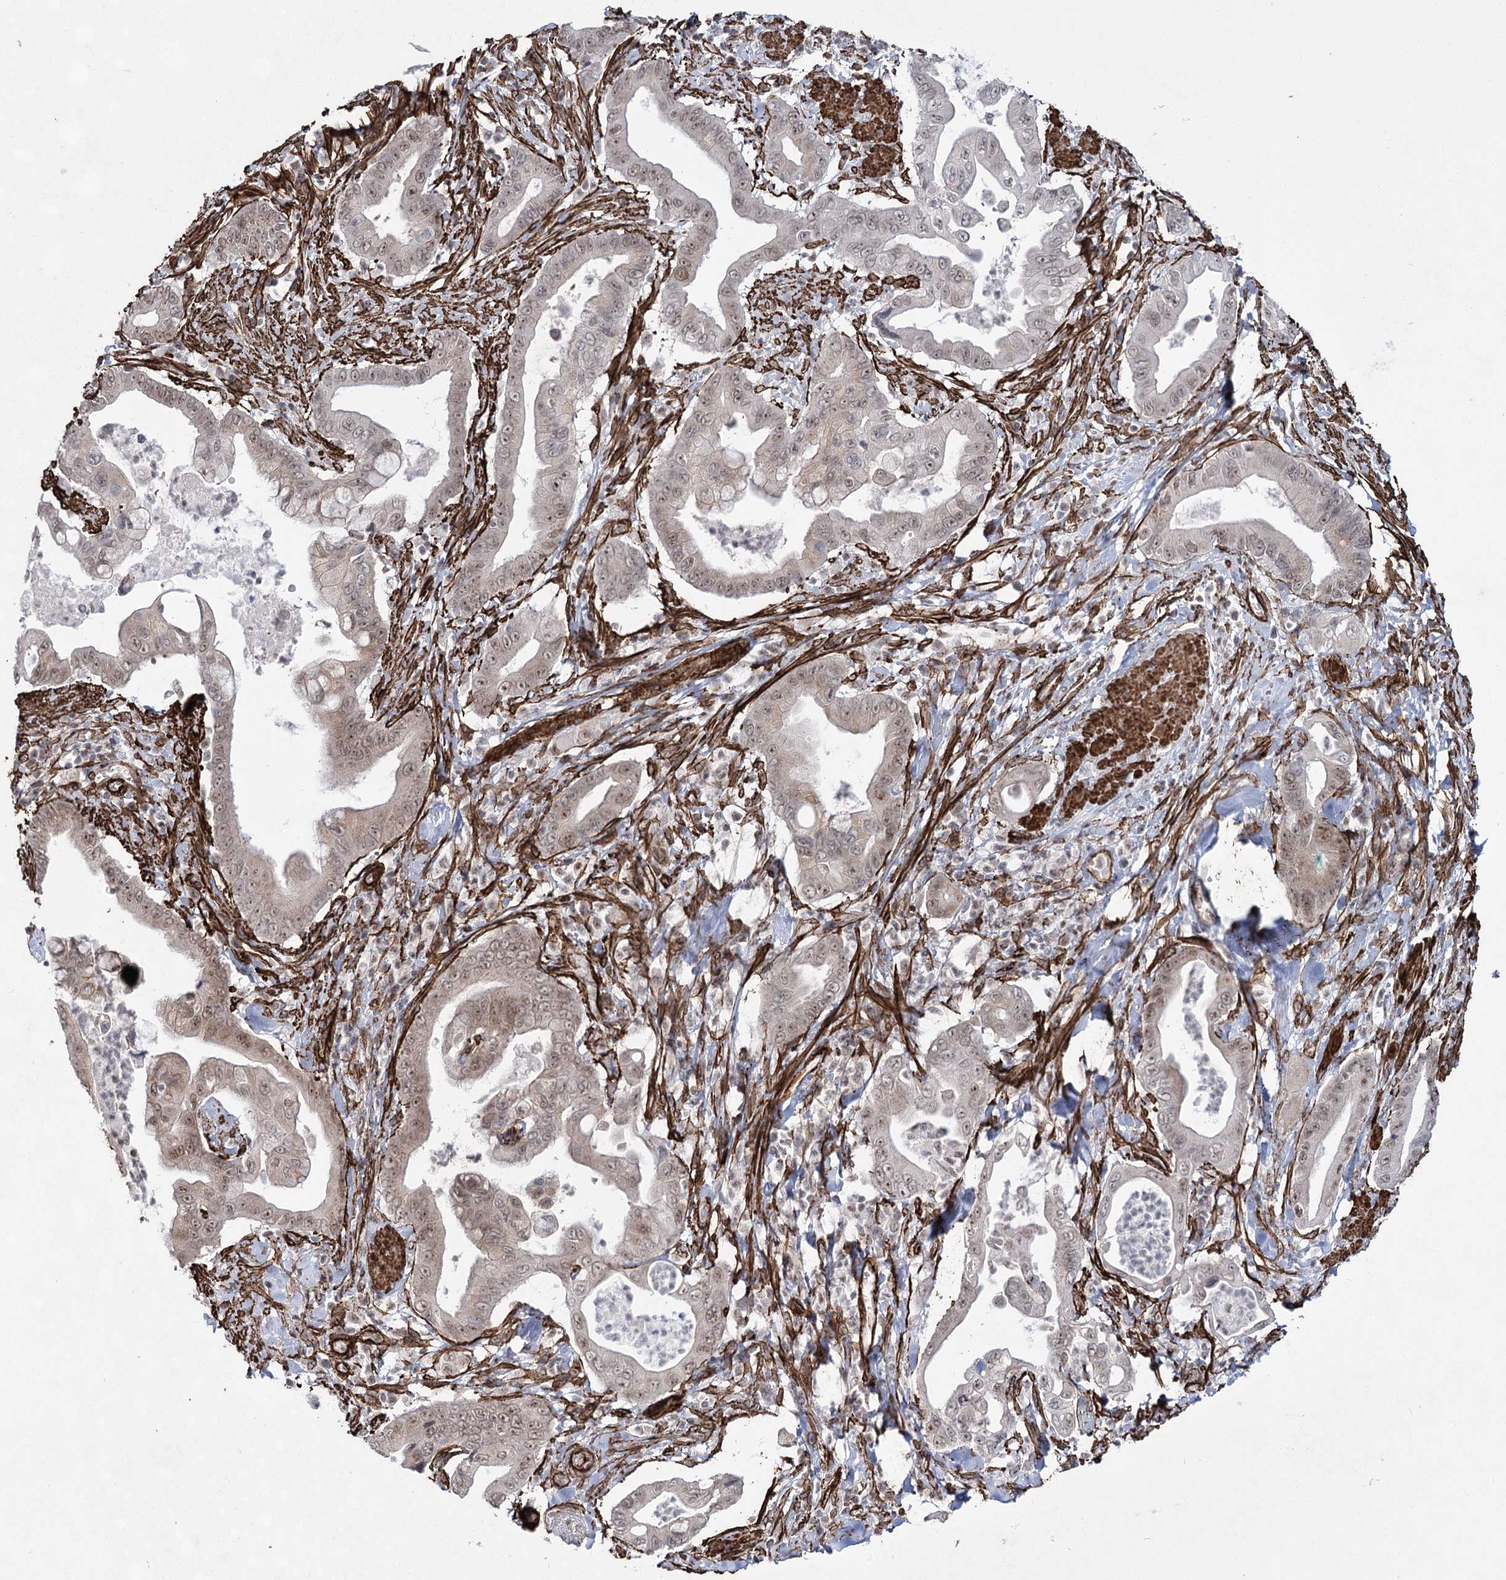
{"staining": {"intensity": "weak", "quantity": "25%-75%", "location": "cytoplasmic/membranous,nuclear"}, "tissue": "pancreatic cancer", "cell_type": "Tumor cells", "image_type": "cancer", "snomed": [{"axis": "morphology", "description": "Adenocarcinoma, NOS"}, {"axis": "topography", "description": "Pancreas"}], "caption": "Immunohistochemistry histopathology image of neoplastic tissue: pancreatic cancer (adenocarcinoma) stained using immunohistochemistry shows low levels of weak protein expression localized specifically in the cytoplasmic/membranous and nuclear of tumor cells, appearing as a cytoplasmic/membranous and nuclear brown color.", "gene": "CWF19L1", "patient": {"sex": "male", "age": 78}}